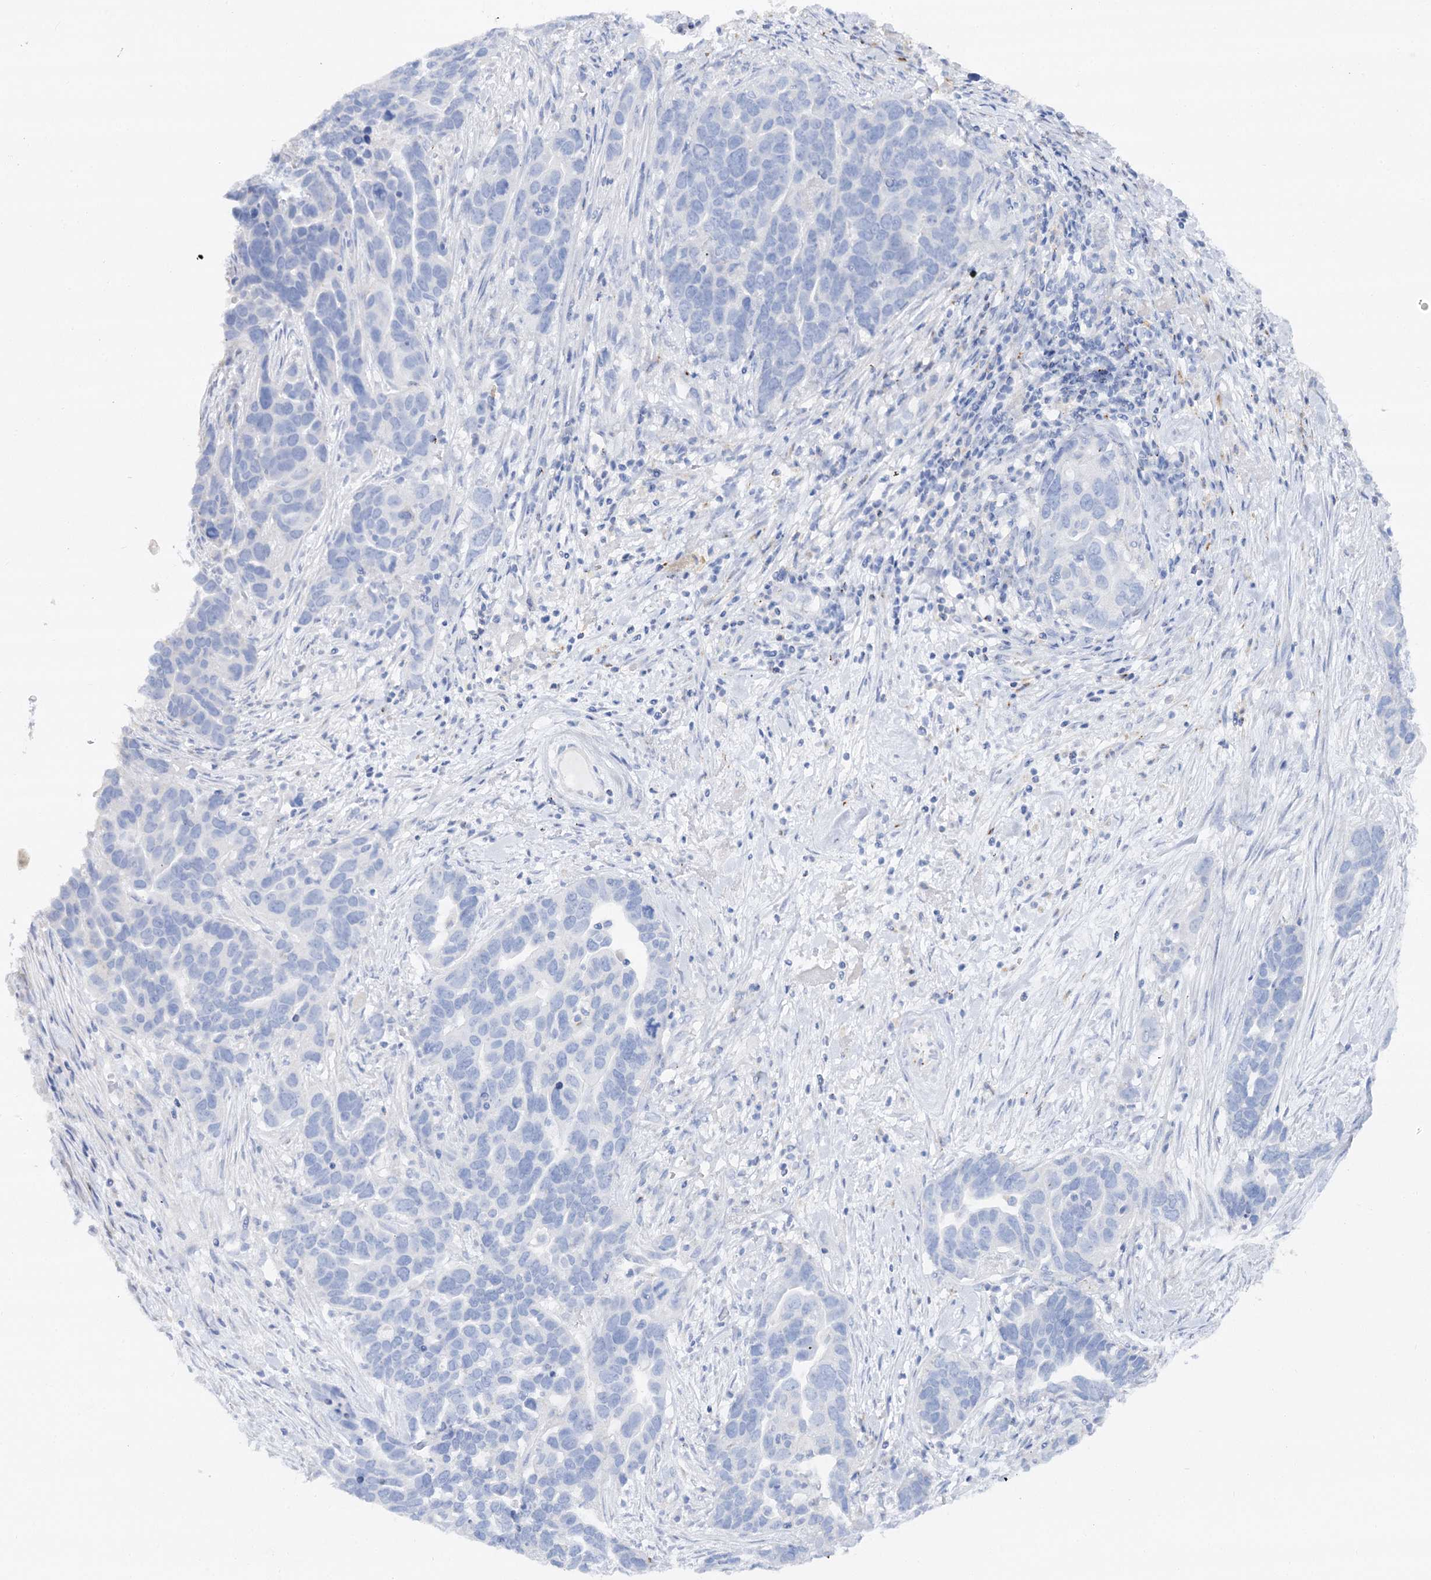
{"staining": {"intensity": "negative", "quantity": "none", "location": "none"}, "tissue": "ovarian cancer", "cell_type": "Tumor cells", "image_type": "cancer", "snomed": [{"axis": "morphology", "description": "Cystadenocarcinoma, serous, NOS"}, {"axis": "topography", "description": "Ovary"}], "caption": "Immunohistochemical staining of human ovarian serous cystadenocarcinoma displays no significant positivity in tumor cells. The staining was performed using DAB (3,3'-diaminobenzidine) to visualize the protein expression in brown, while the nuclei were stained in blue with hematoxylin (Magnification: 20x).", "gene": "SLC3A1", "patient": {"sex": "female", "age": 54}}